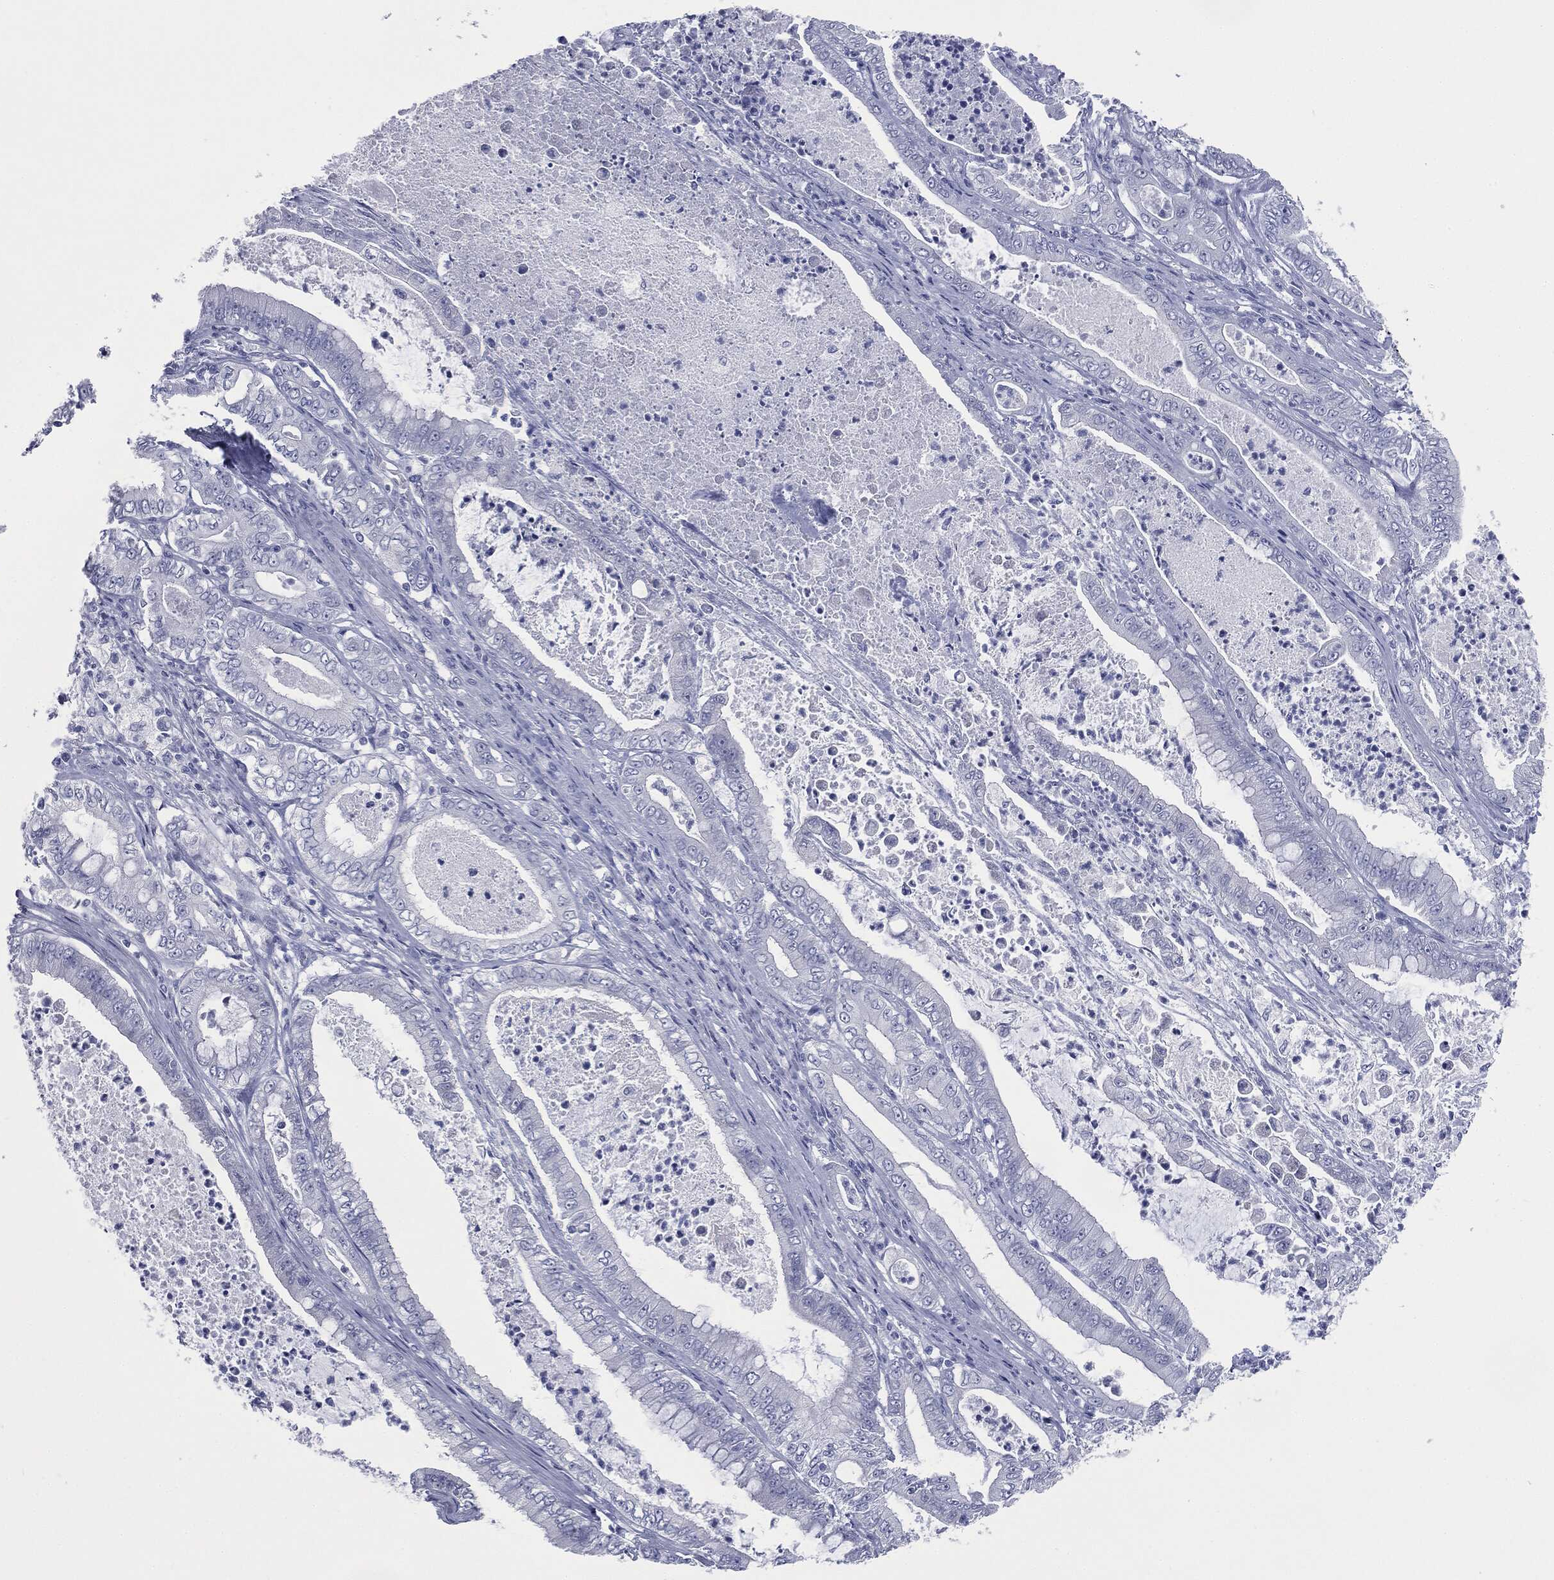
{"staining": {"intensity": "negative", "quantity": "none", "location": "none"}, "tissue": "pancreatic cancer", "cell_type": "Tumor cells", "image_type": "cancer", "snomed": [{"axis": "morphology", "description": "Adenocarcinoma, NOS"}, {"axis": "topography", "description": "Pancreas"}], "caption": "The photomicrograph displays no significant staining in tumor cells of pancreatic adenocarcinoma.", "gene": "ATP2A1", "patient": {"sex": "male", "age": 71}}